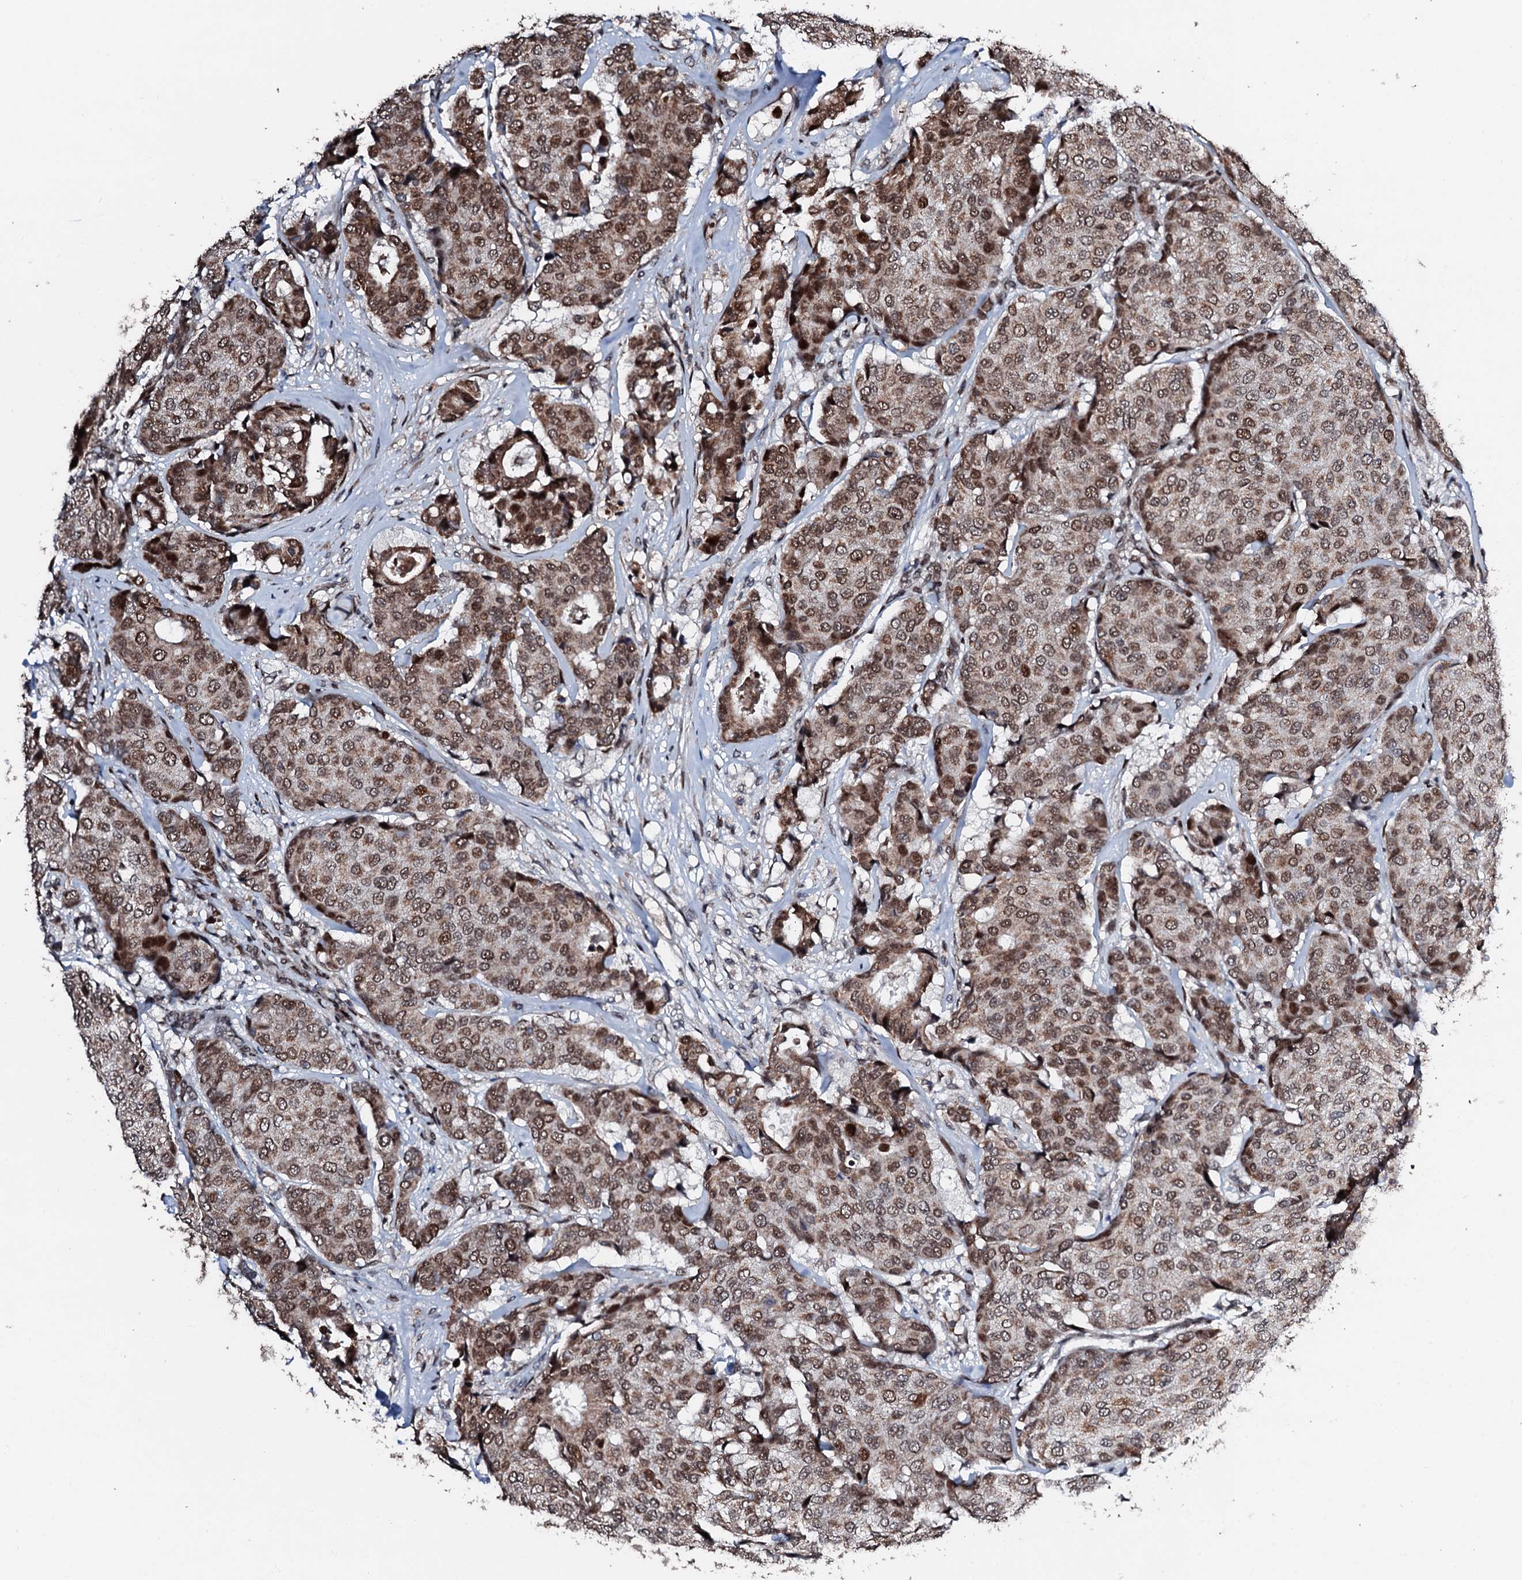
{"staining": {"intensity": "moderate", "quantity": ">75%", "location": "nuclear"}, "tissue": "breast cancer", "cell_type": "Tumor cells", "image_type": "cancer", "snomed": [{"axis": "morphology", "description": "Duct carcinoma"}, {"axis": "topography", "description": "Breast"}], "caption": "Approximately >75% of tumor cells in infiltrating ductal carcinoma (breast) reveal moderate nuclear protein staining as visualized by brown immunohistochemical staining.", "gene": "KIF18A", "patient": {"sex": "female", "age": 75}}